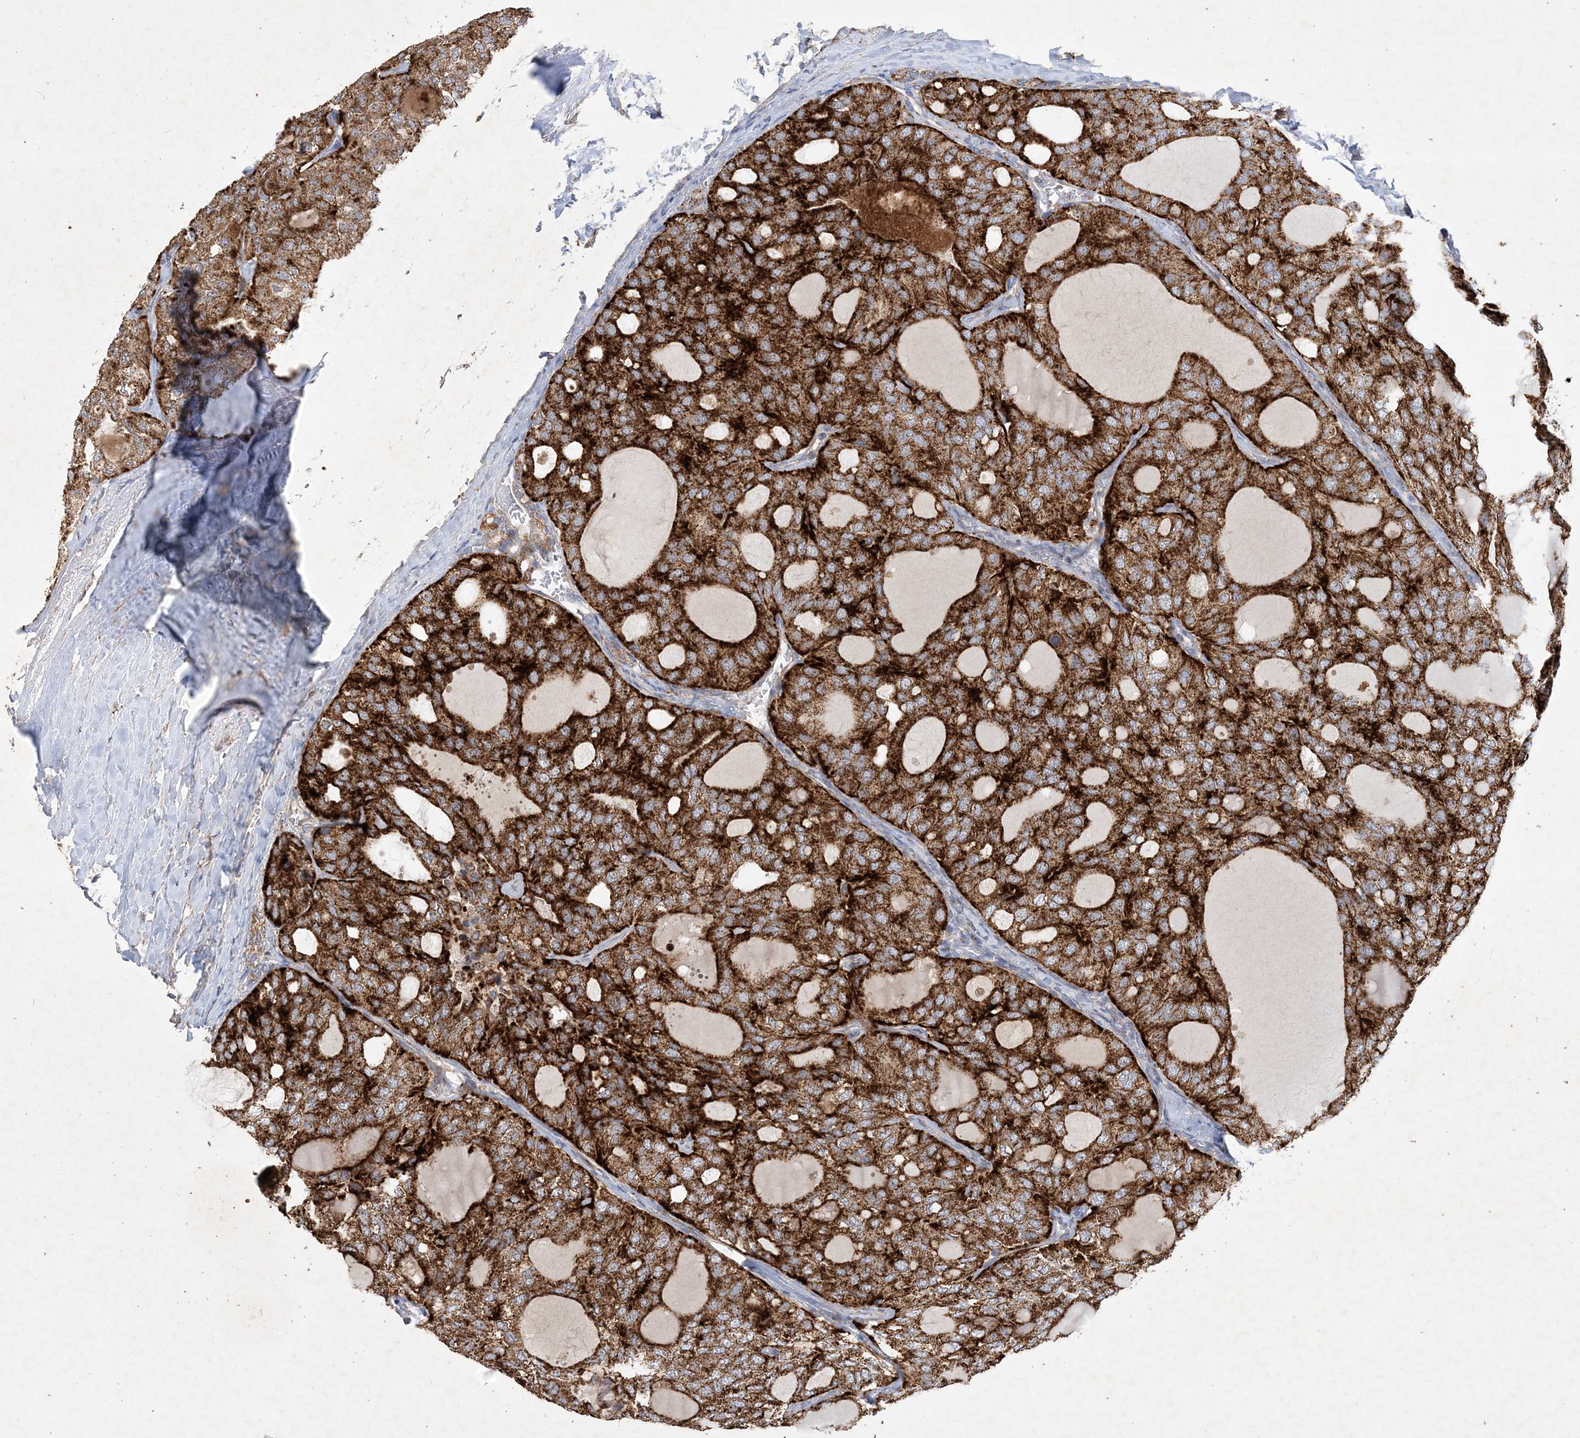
{"staining": {"intensity": "strong", "quantity": ">75%", "location": "cytoplasmic/membranous"}, "tissue": "thyroid cancer", "cell_type": "Tumor cells", "image_type": "cancer", "snomed": [{"axis": "morphology", "description": "Follicular adenoma carcinoma, NOS"}, {"axis": "topography", "description": "Thyroid gland"}], "caption": "There is high levels of strong cytoplasmic/membranous expression in tumor cells of thyroid cancer, as demonstrated by immunohistochemical staining (brown color).", "gene": "FEZ2", "patient": {"sex": "male", "age": 75}}